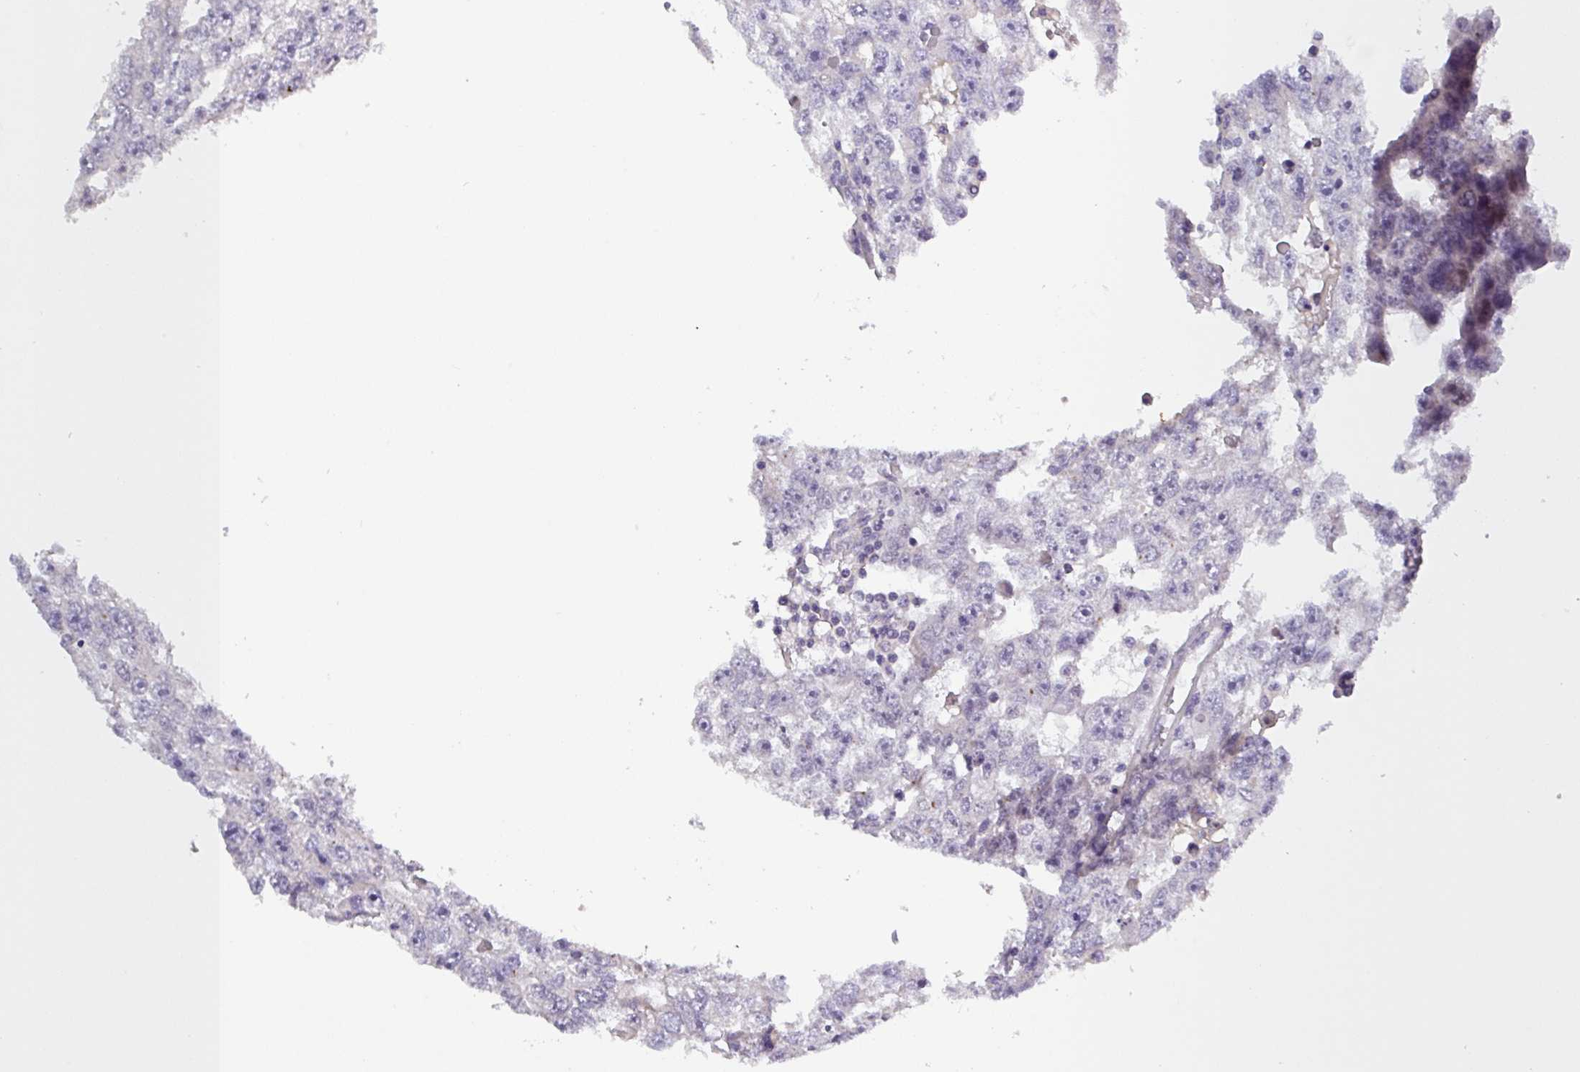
{"staining": {"intensity": "negative", "quantity": "none", "location": "none"}, "tissue": "testis cancer", "cell_type": "Tumor cells", "image_type": "cancer", "snomed": [{"axis": "morphology", "description": "Carcinoma, Embryonal, NOS"}, {"axis": "topography", "description": "Testis"}], "caption": "High power microscopy photomicrograph of an IHC image of testis cancer, revealing no significant positivity in tumor cells. The staining is performed using DAB brown chromogen with nuclei counter-stained in using hematoxylin.", "gene": "SFTPB", "patient": {"sex": "male", "age": 20}}